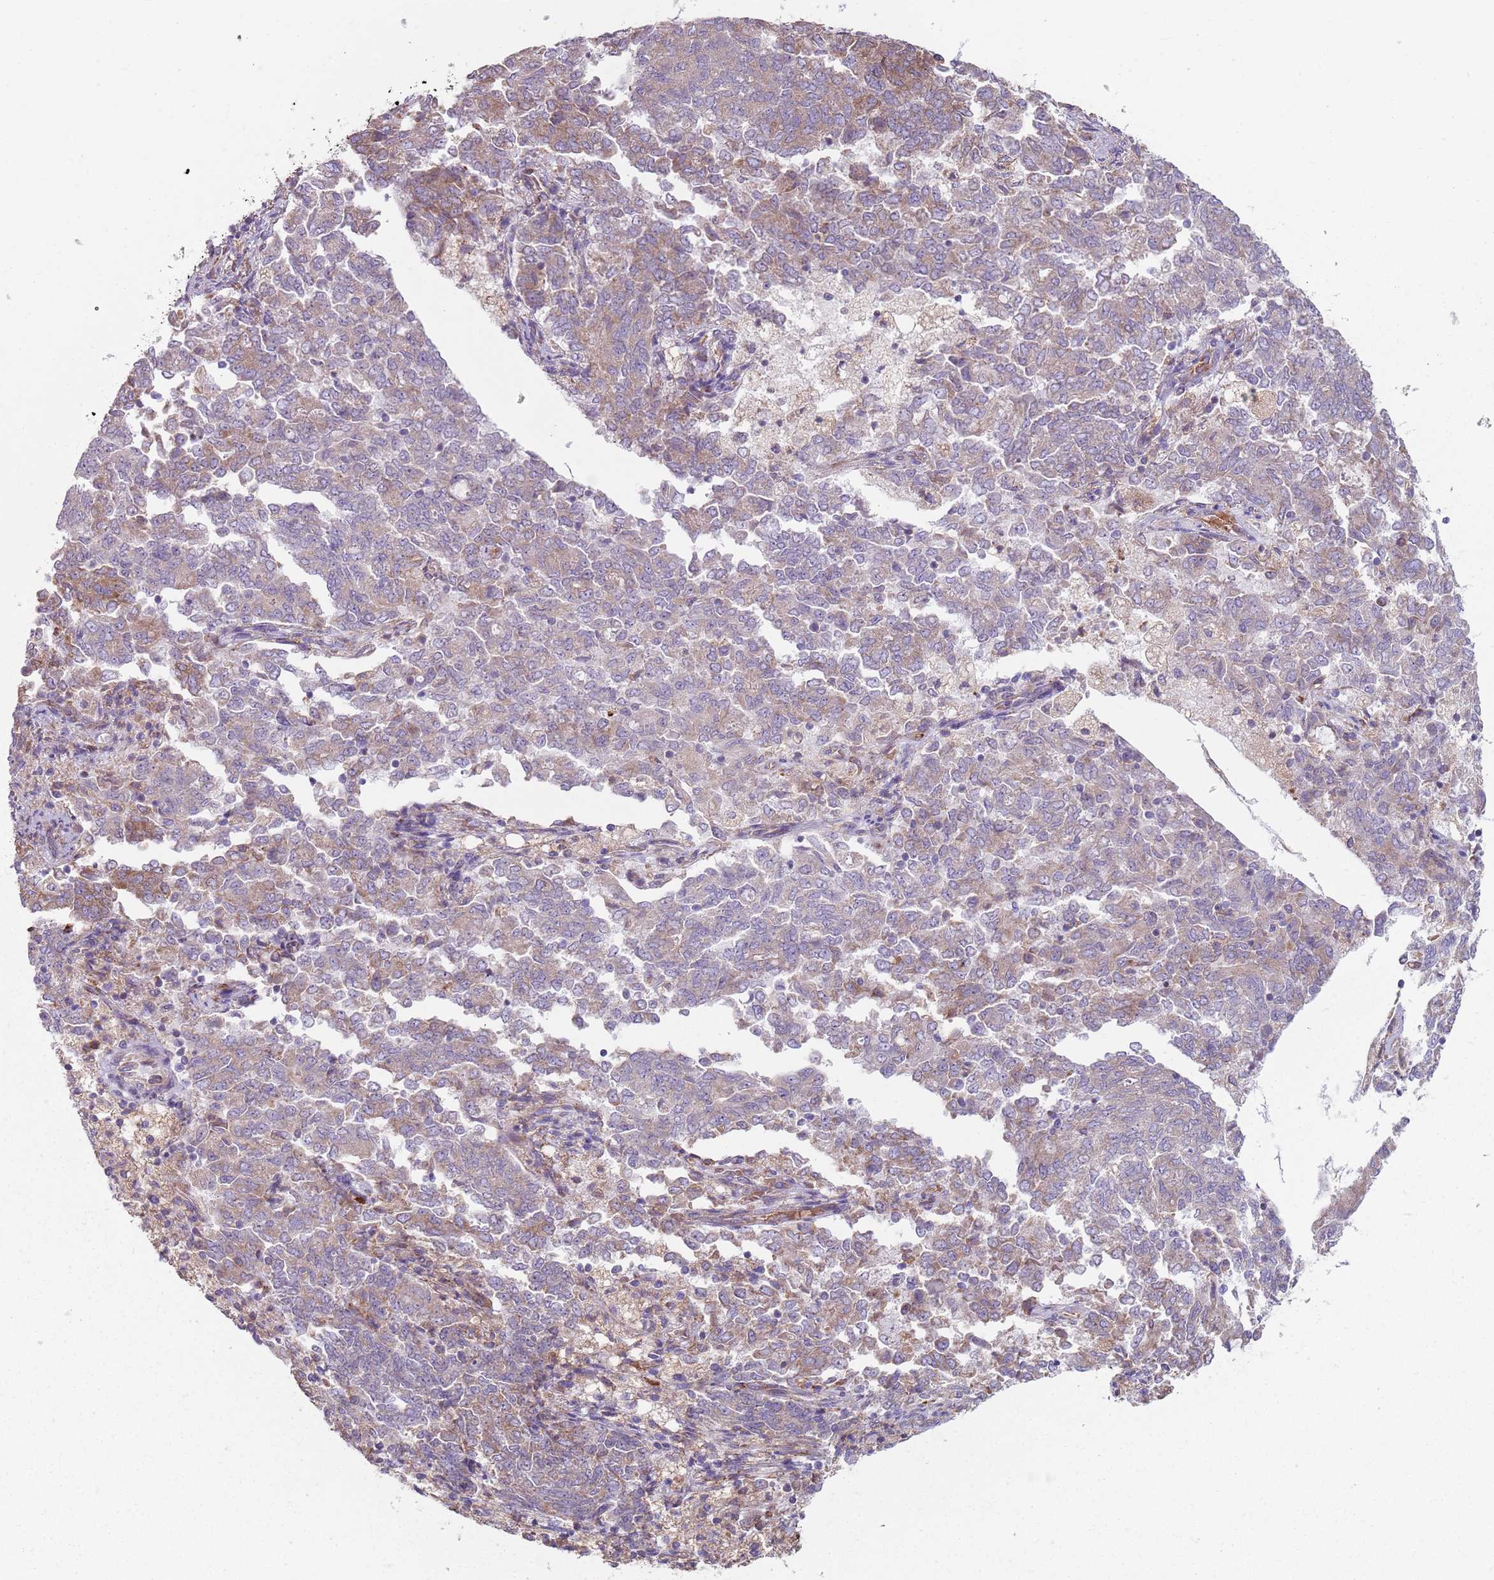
{"staining": {"intensity": "moderate", "quantity": "25%-75%", "location": "cytoplasmic/membranous"}, "tissue": "endometrial cancer", "cell_type": "Tumor cells", "image_type": "cancer", "snomed": [{"axis": "morphology", "description": "Adenocarcinoma, NOS"}, {"axis": "topography", "description": "Endometrium"}], "caption": "Immunohistochemical staining of human adenocarcinoma (endometrial) demonstrates moderate cytoplasmic/membranous protein staining in approximately 25%-75% of tumor cells.", "gene": "SPATA2", "patient": {"sex": "female", "age": 80}}